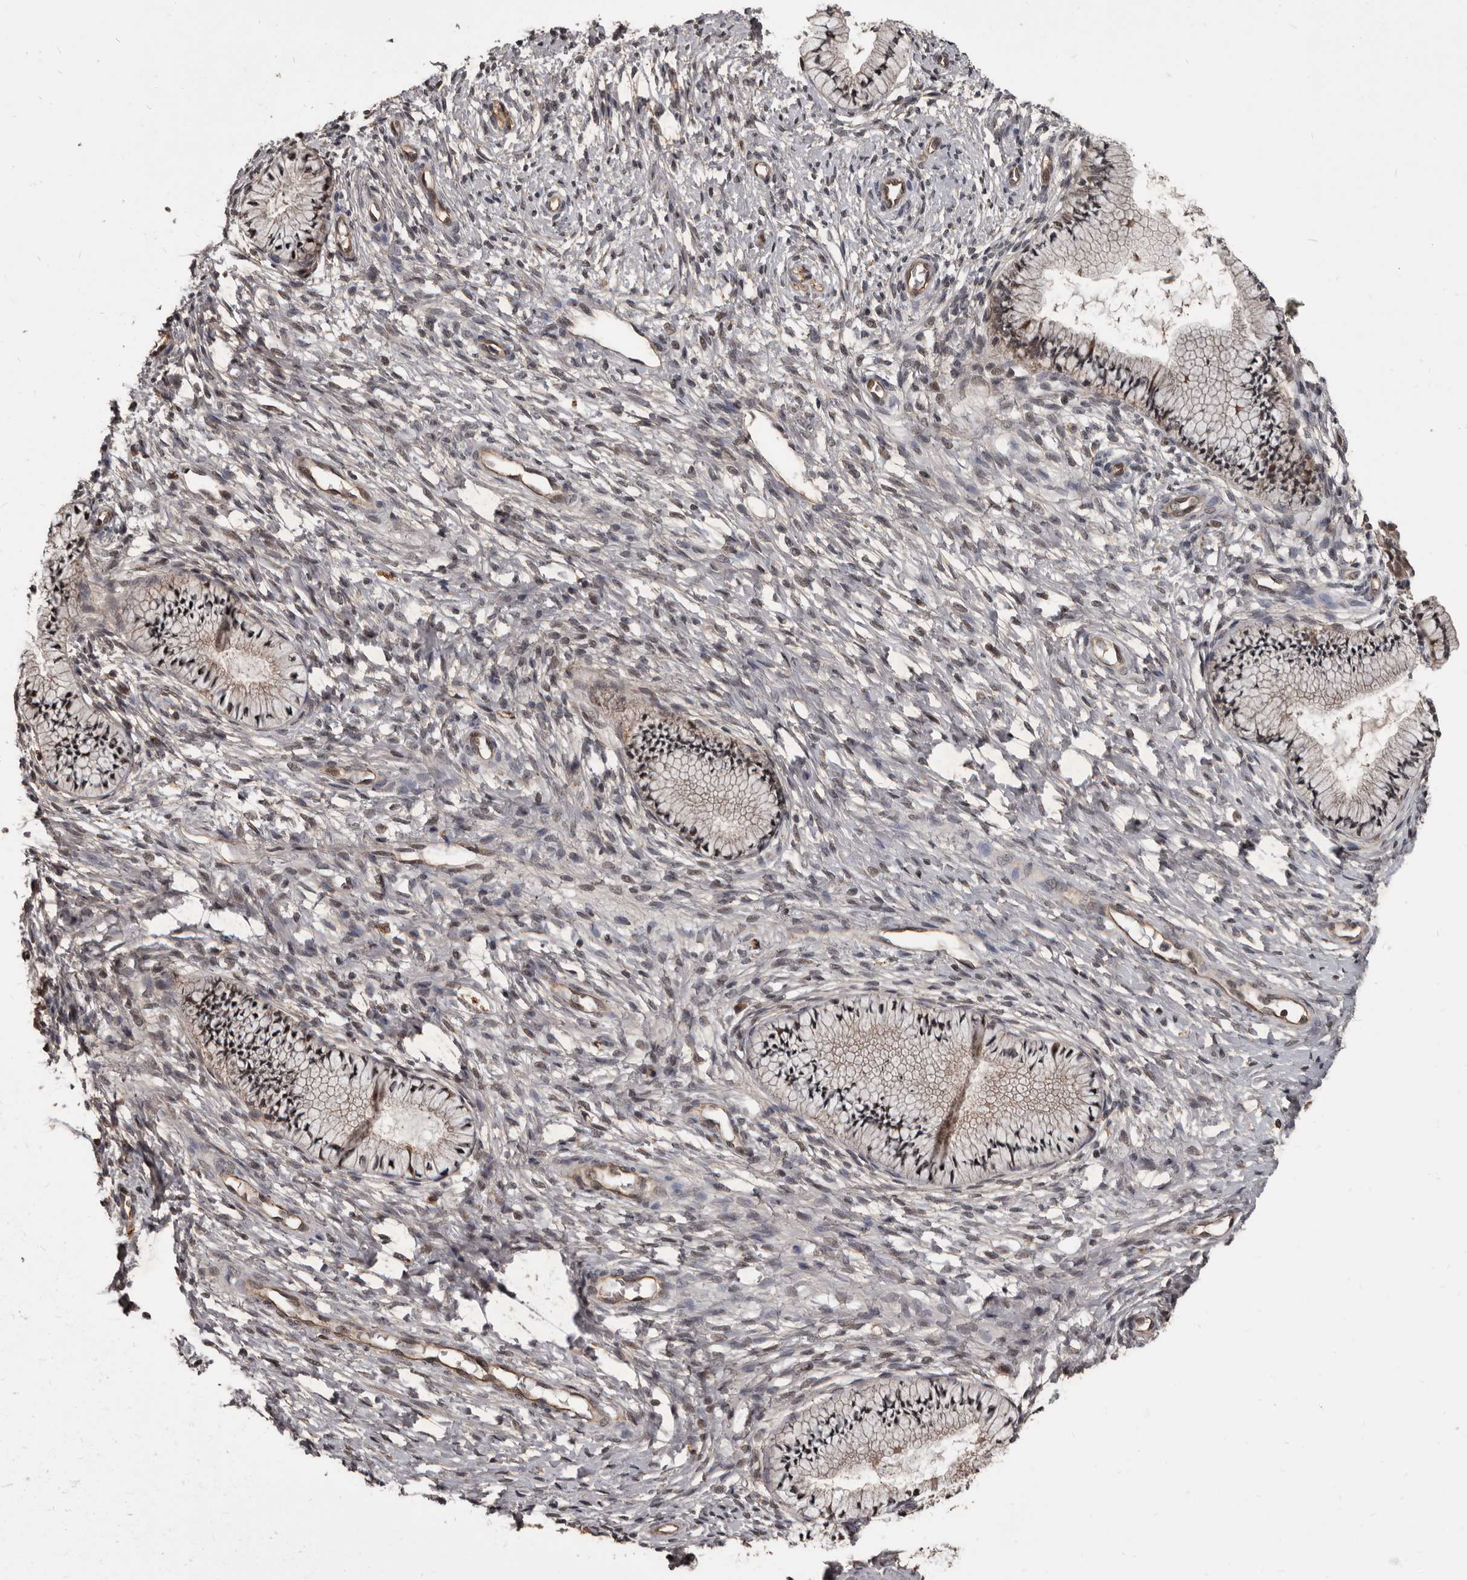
{"staining": {"intensity": "moderate", "quantity": "25%-75%", "location": "cytoplasmic/membranous"}, "tissue": "cervix", "cell_type": "Glandular cells", "image_type": "normal", "snomed": [{"axis": "morphology", "description": "Normal tissue, NOS"}, {"axis": "topography", "description": "Cervix"}], "caption": "Glandular cells display medium levels of moderate cytoplasmic/membranous expression in approximately 25%-75% of cells in normal human cervix.", "gene": "AHR", "patient": {"sex": "female", "age": 36}}